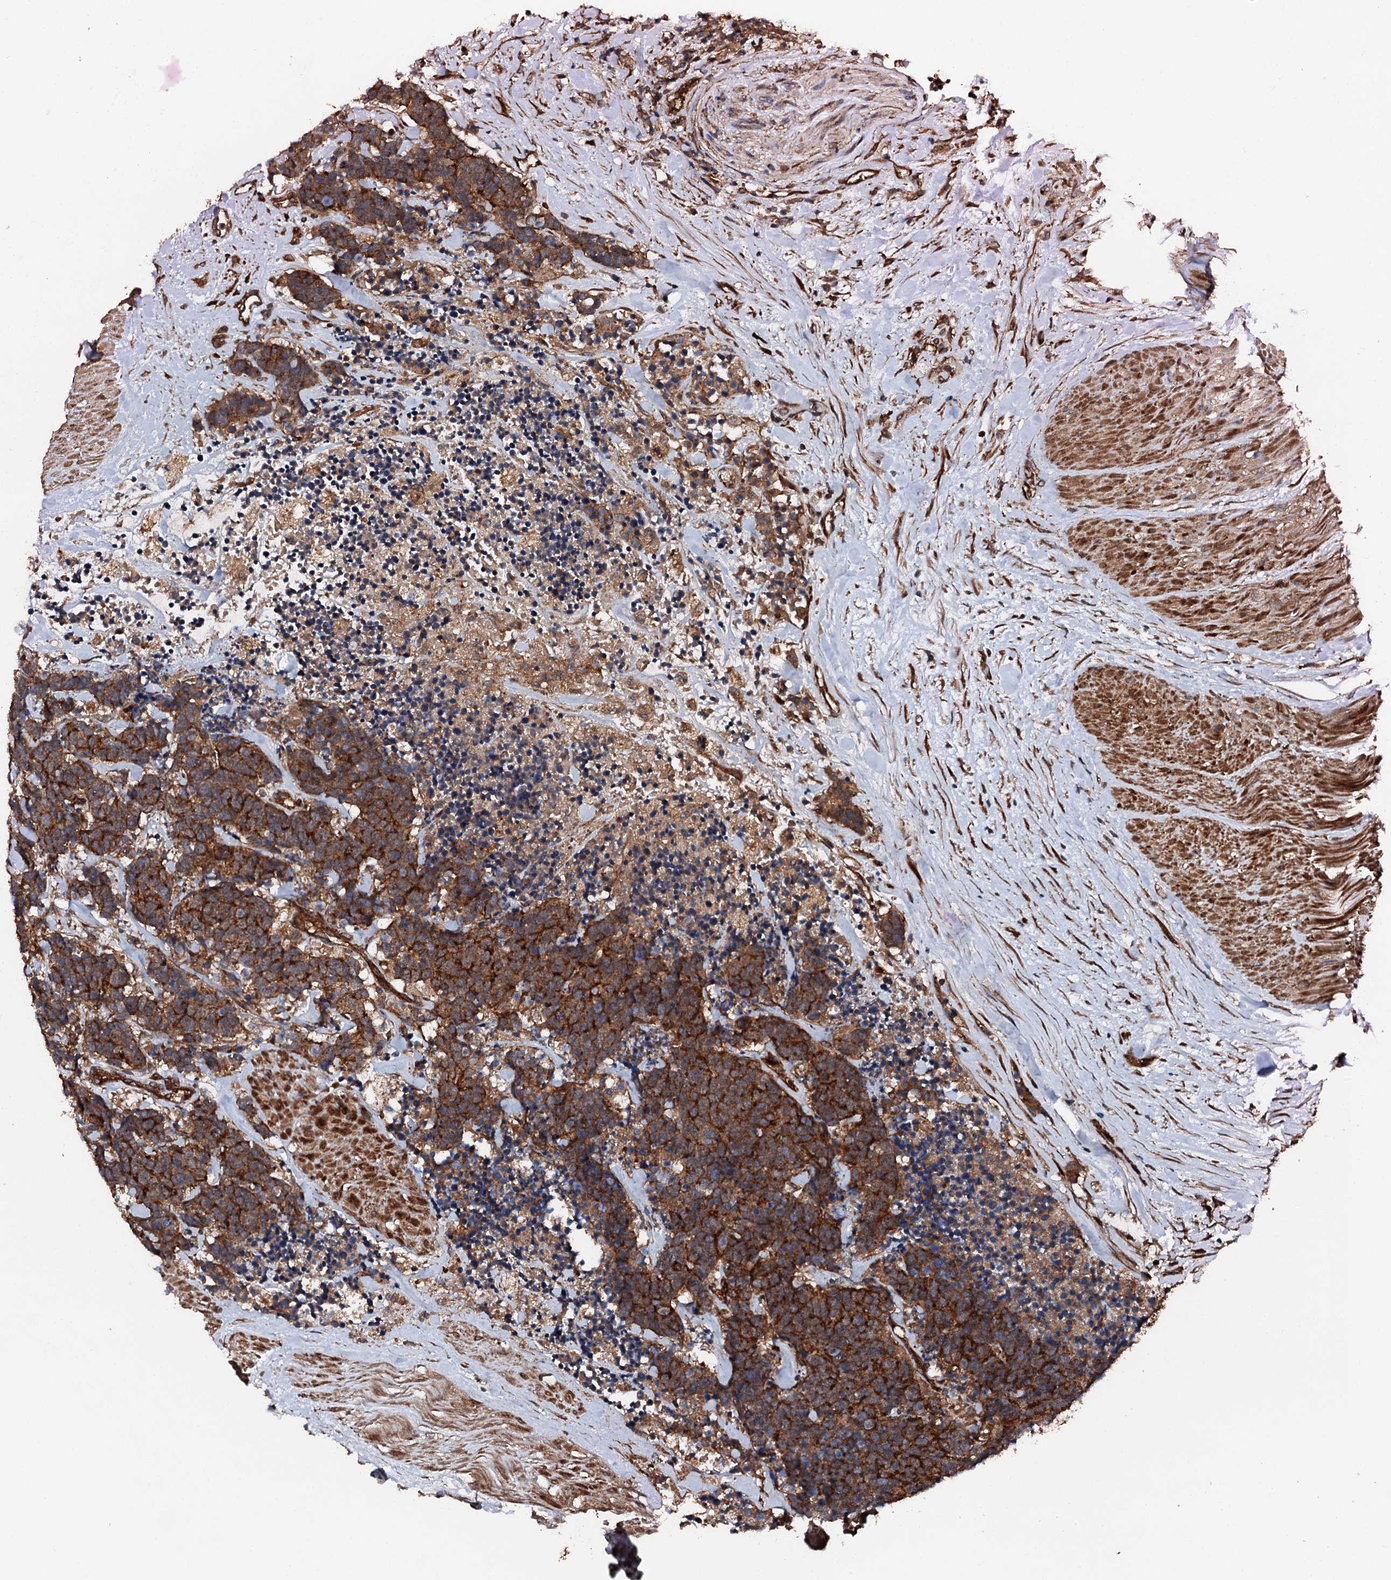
{"staining": {"intensity": "strong", "quantity": ">75%", "location": "cytoplasmic/membranous"}, "tissue": "carcinoid", "cell_type": "Tumor cells", "image_type": "cancer", "snomed": [{"axis": "morphology", "description": "Carcinoma, NOS"}, {"axis": "morphology", "description": "Carcinoid, malignant, NOS"}, {"axis": "topography", "description": "Urinary bladder"}], "caption": "Immunohistochemical staining of carcinoid reveals strong cytoplasmic/membranous protein expression in approximately >75% of tumor cells. Using DAB (3,3'-diaminobenzidine) (brown) and hematoxylin (blue) stains, captured at high magnification using brightfield microscopy.", "gene": "FLYWCH1", "patient": {"sex": "male", "age": 57}}